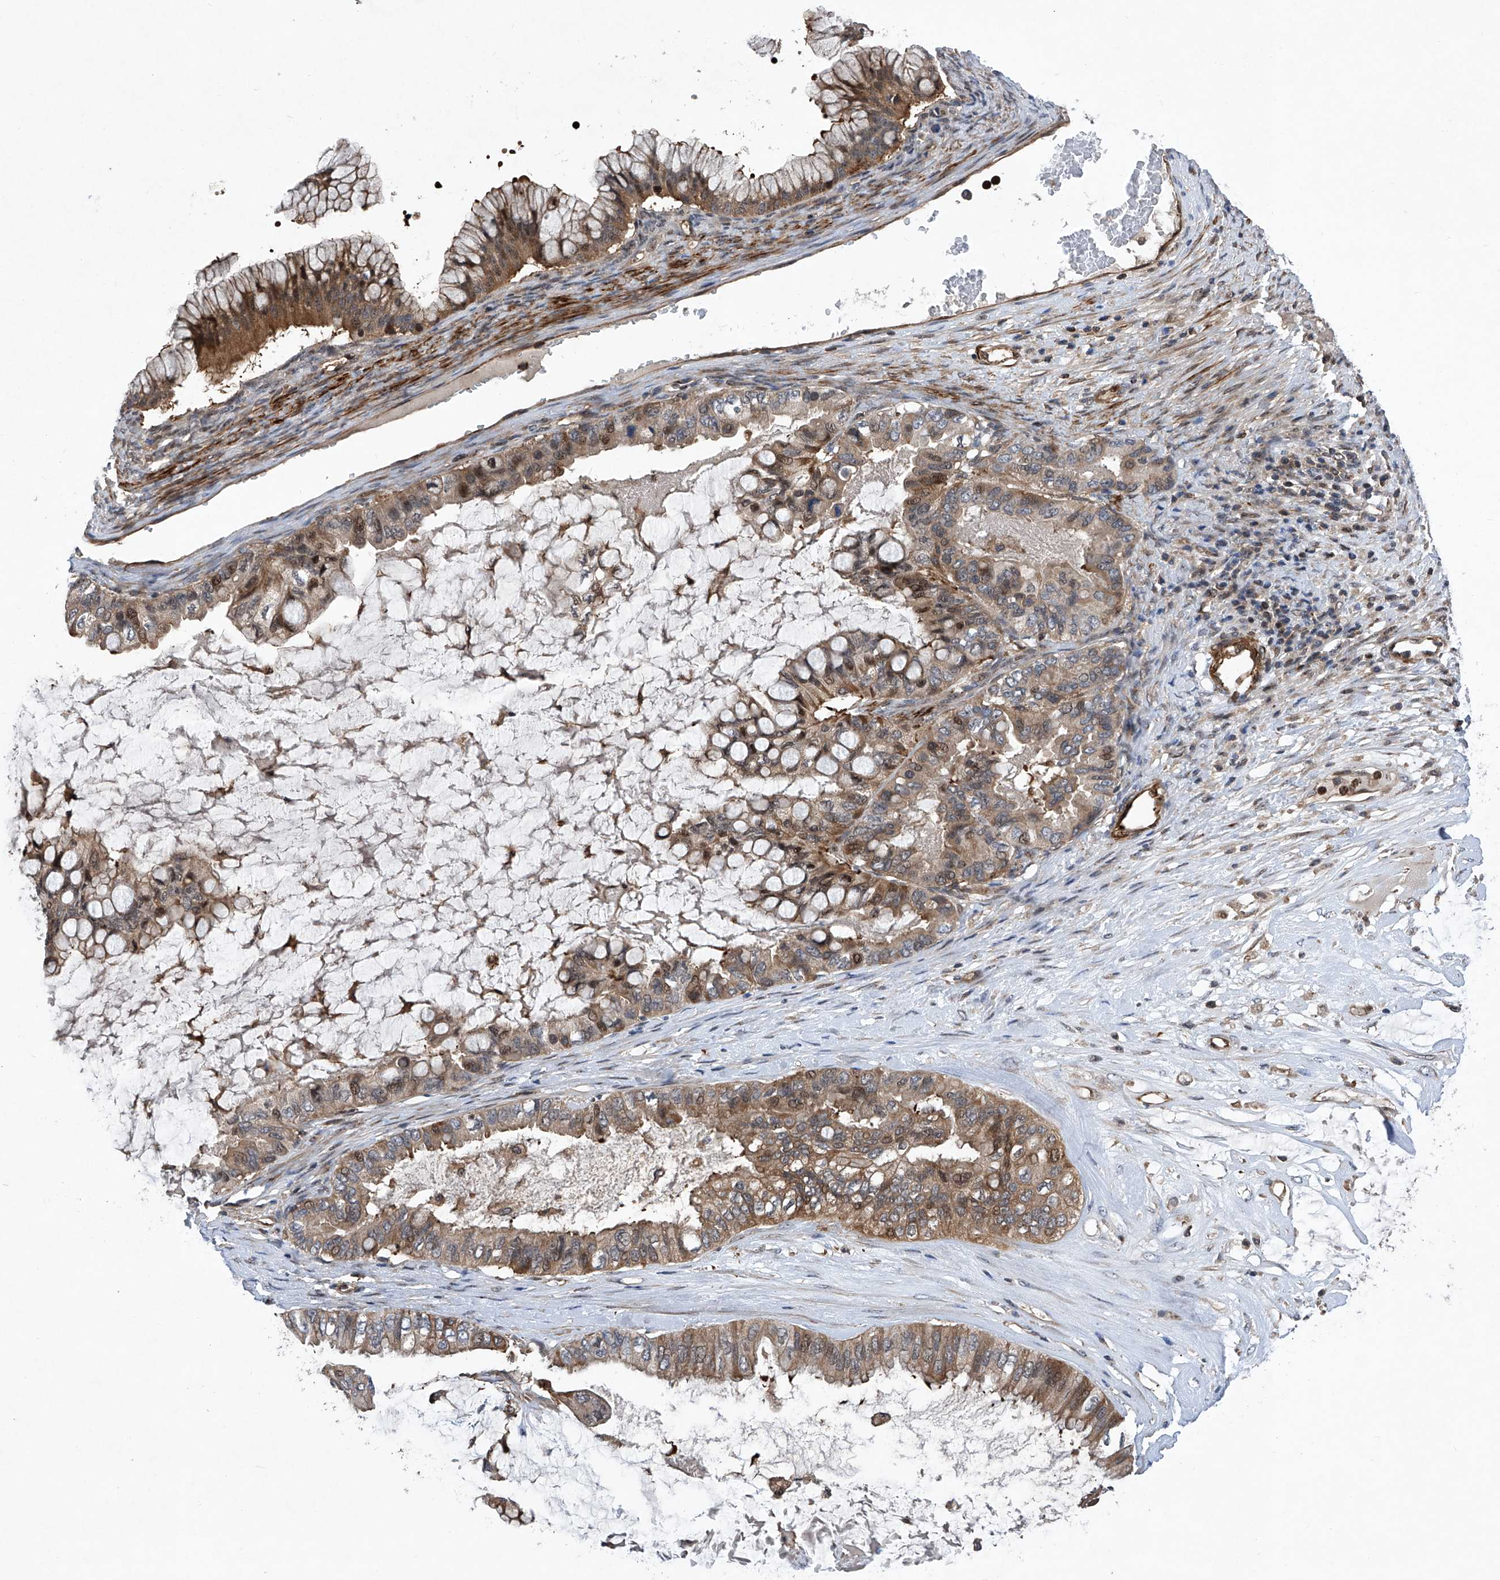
{"staining": {"intensity": "weak", "quantity": ">75%", "location": "cytoplasmic/membranous,nuclear"}, "tissue": "ovarian cancer", "cell_type": "Tumor cells", "image_type": "cancer", "snomed": [{"axis": "morphology", "description": "Cystadenocarcinoma, mucinous, NOS"}, {"axis": "topography", "description": "Ovary"}], "caption": "Approximately >75% of tumor cells in ovarian cancer (mucinous cystadenocarcinoma) display weak cytoplasmic/membranous and nuclear protein staining as visualized by brown immunohistochemical staining.", "gene": "NT5C3A", "patient": {"sex": "female", "age": 80}}